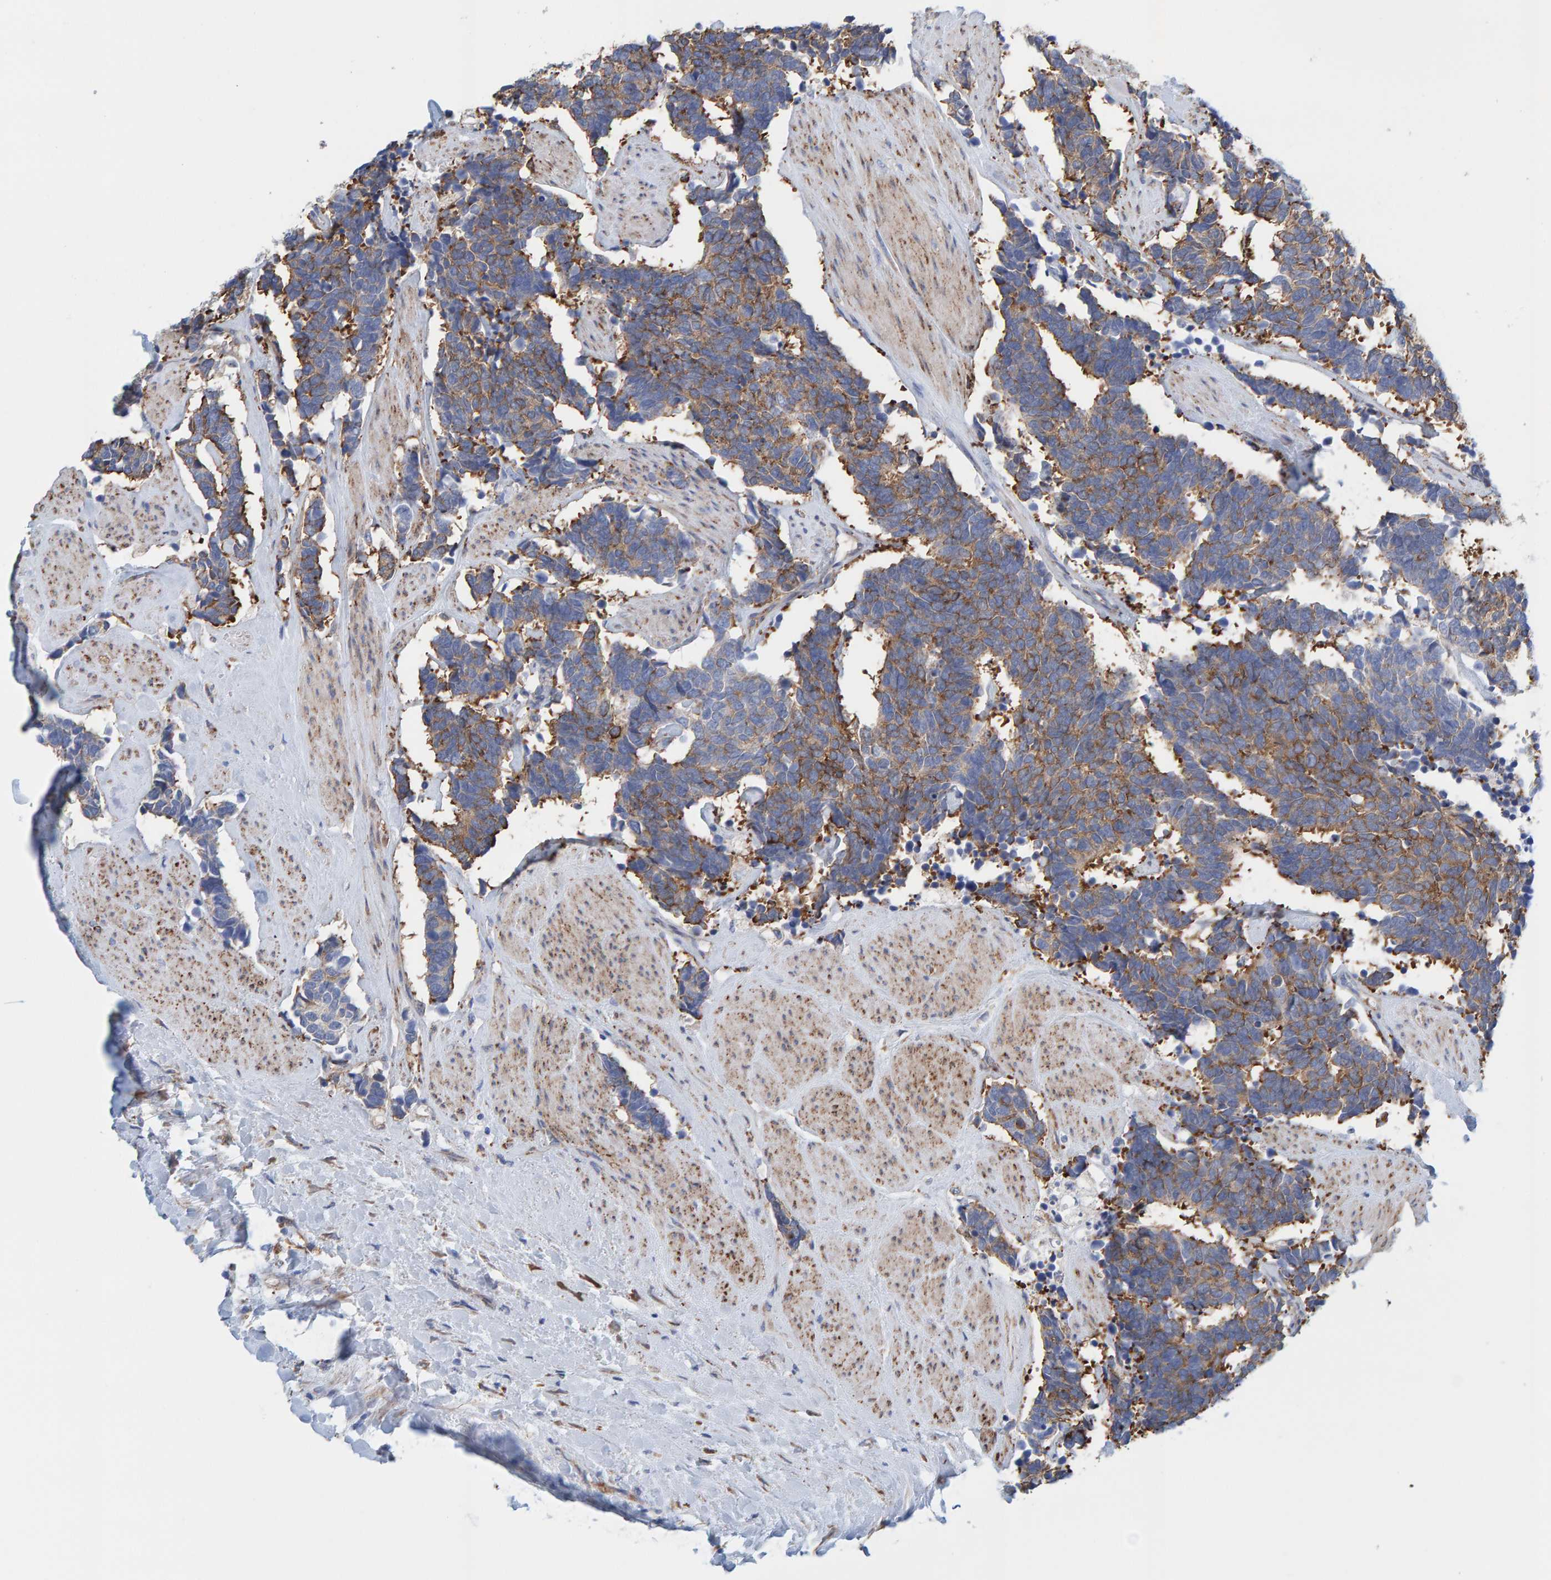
{"staining": {"intensity": "moderate", "quantity": "25%-75%", "location": "cytoplasmic/membranous"}, "tissue": "carcinoid", "cell_type": "Tumor cells", "image_type": "cancer", "snomed": [{"axis": "morphology", "description": "Carcinoma, NOS"}, {"axis": "morphology", "description": "Carcinoid, malignant, NOS"}, {"axis": "topography", "description": "Urinary bladder"}], "caption": "Brown immunohistochemical staining in carcinoma demonstrates moderate cytoplasmic/membranous positivity in approximately 25%-75% of tumor cells.", "gene": "MAP1B", "patient": {"sex": "male", "age": 57}}